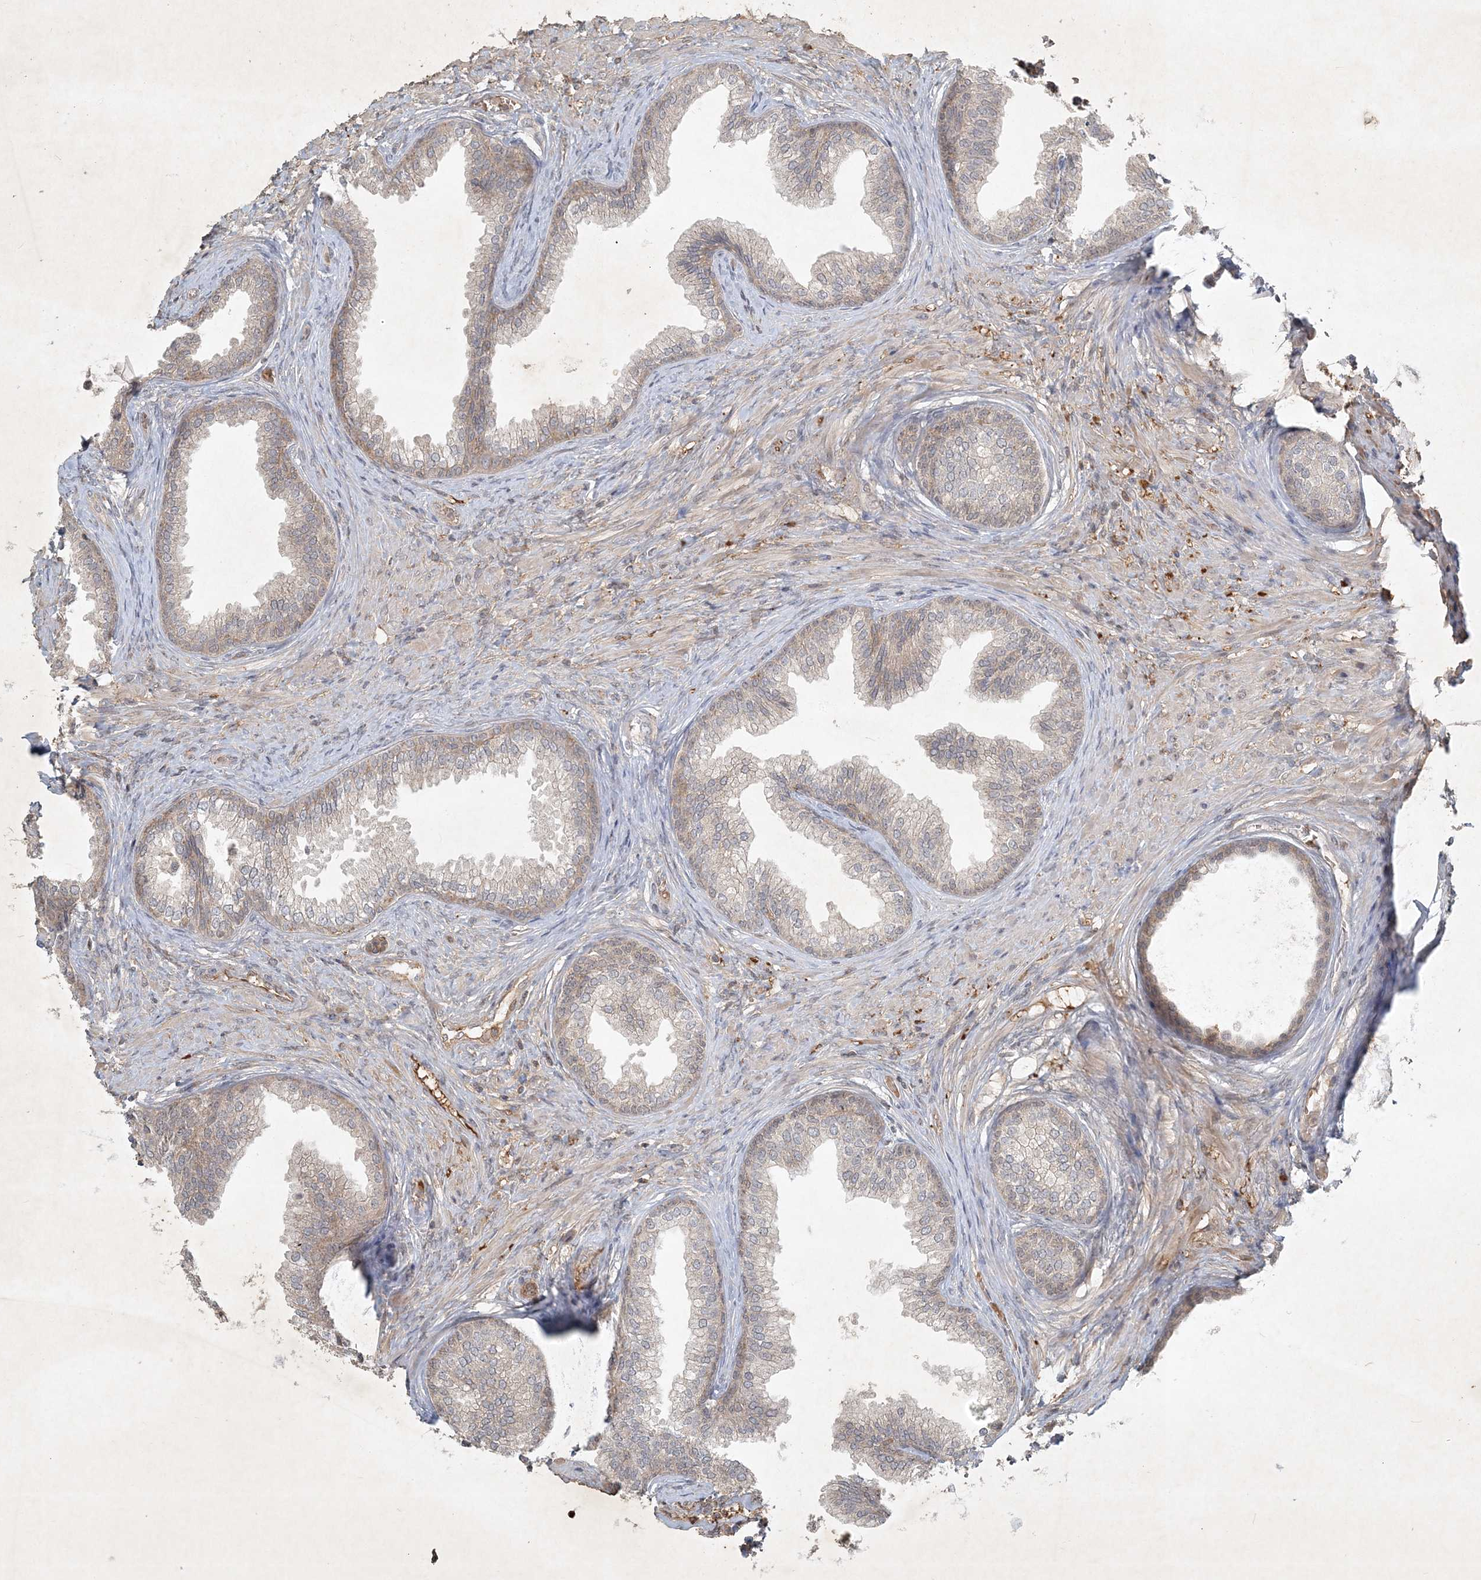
{"staining": {"intensity": "weak", "quantity": "25%-75%", "location": "cytoplasmic/membranous"}, "tissue": "prostate", "cell_type": "Glandular cells", "image_type": "normal", "snomed": [{"axis": "morphology", "description": "Normal tissue, NOS"}, {"axis": "topography", "description": "Prostate"}], "caption": "Immunohistochemical staining of unremarkable prostate displays 25%-75% levels of weak cytoplasmic/membranous protein expression in about 25%-75% of glandular cells.", "gene": "TNFAIP6", "patient": {"sex": "male", "age": 76}}